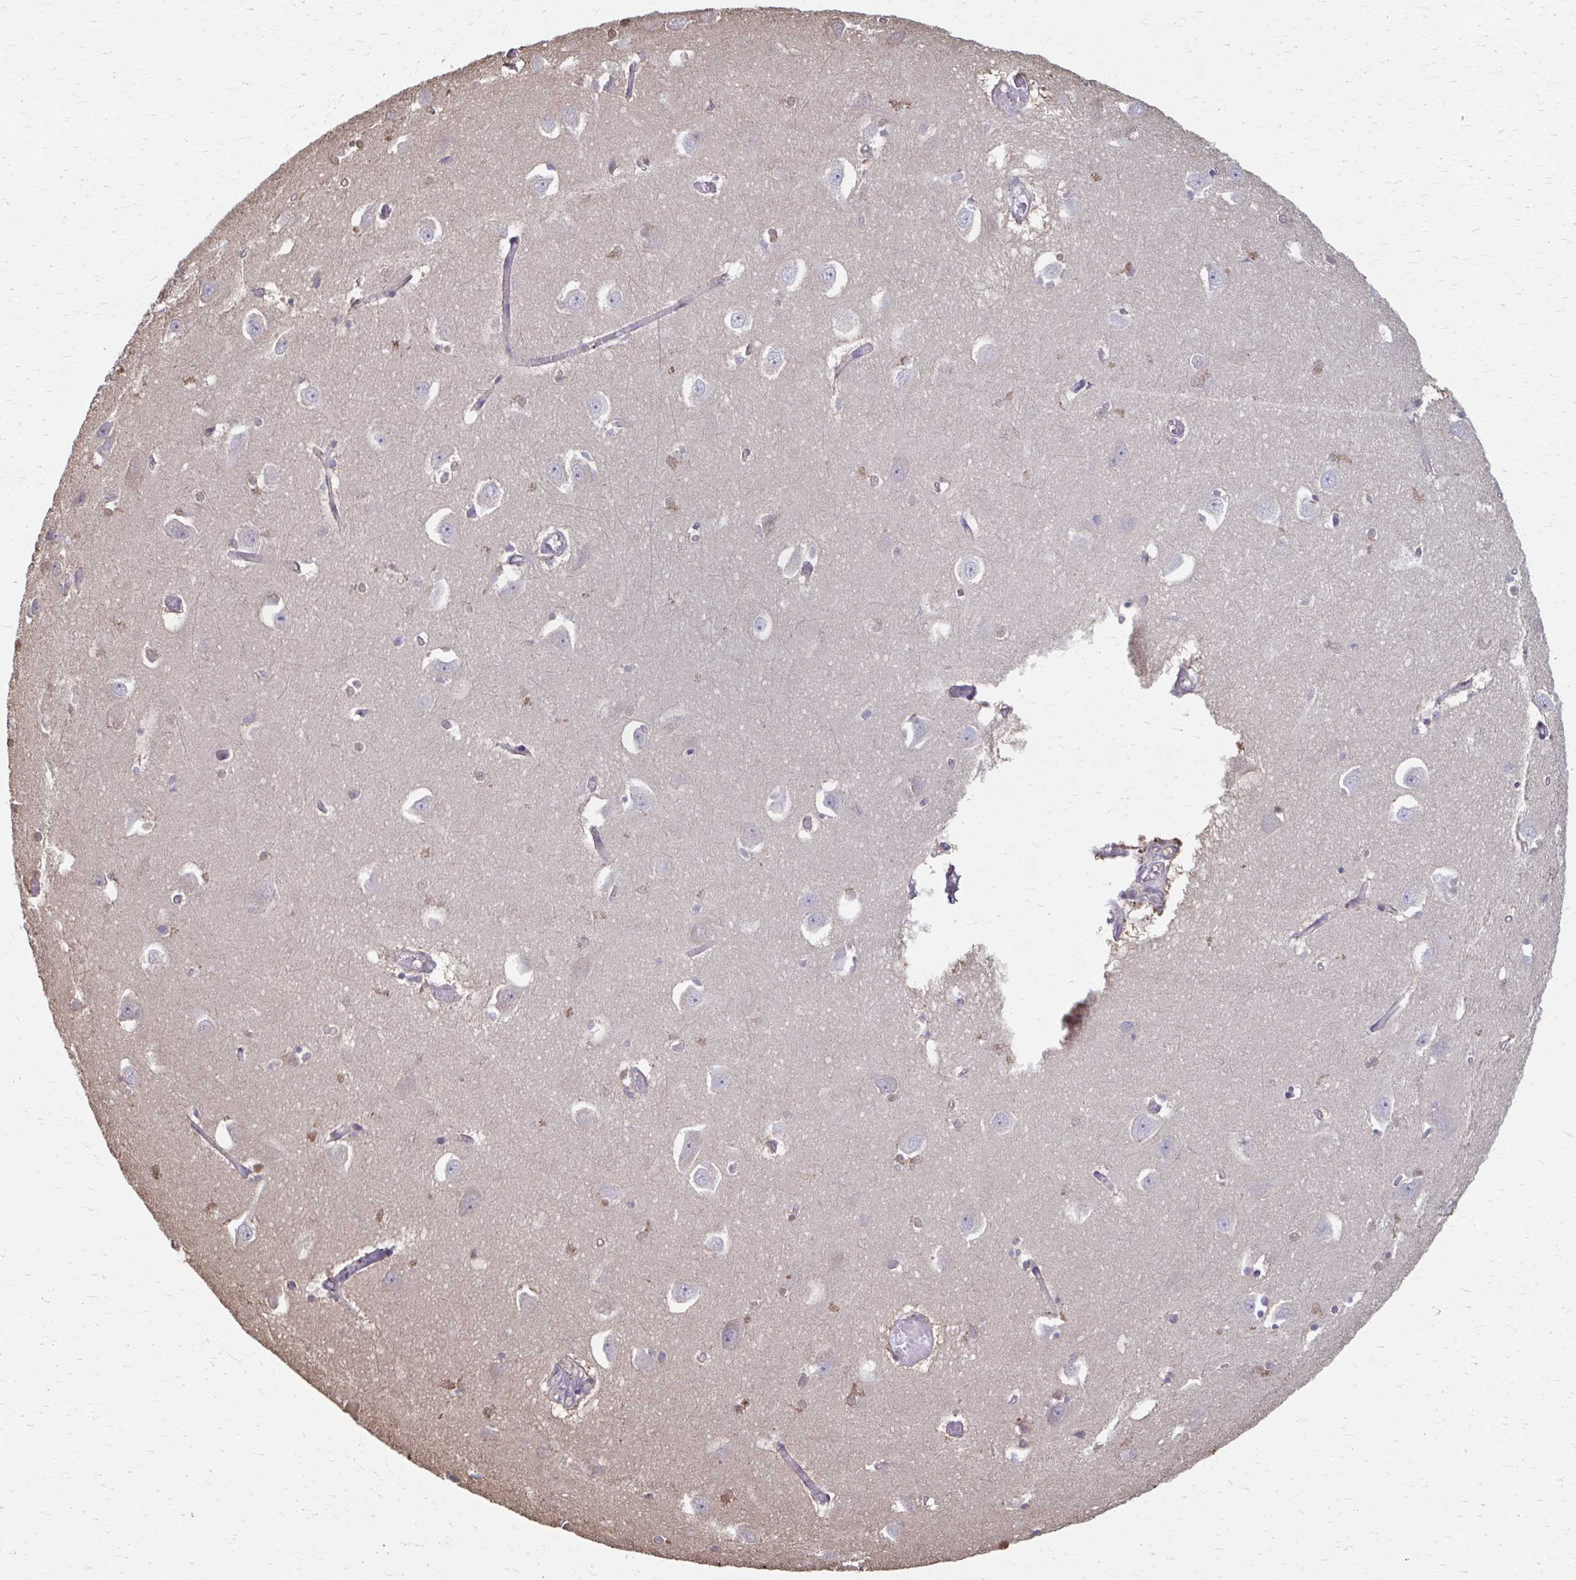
{"staining": {"intensity": "negative", "quantity": "none", "location": "none"}, "tissue": "caudate", "cell_type": "Glial cells", "image_type": "normal", "snomed": [{"axis": "morphology", "description": "Normal tissue, NOS"}, {"axis": "topography", "description": "Lateral ventricle wall"}, {"axis": "topography", "description": "Hippocampus"}], "caption": "An immunohistochemistry micrograph of benign caudate is shown. There is no staining in glial cells of caudate. (Brightfield microscopy of DAB immunohistochemistry (IHC) at high magnification).", "gene": "ING4", "patient": {"sex": "female", "age": 63}}